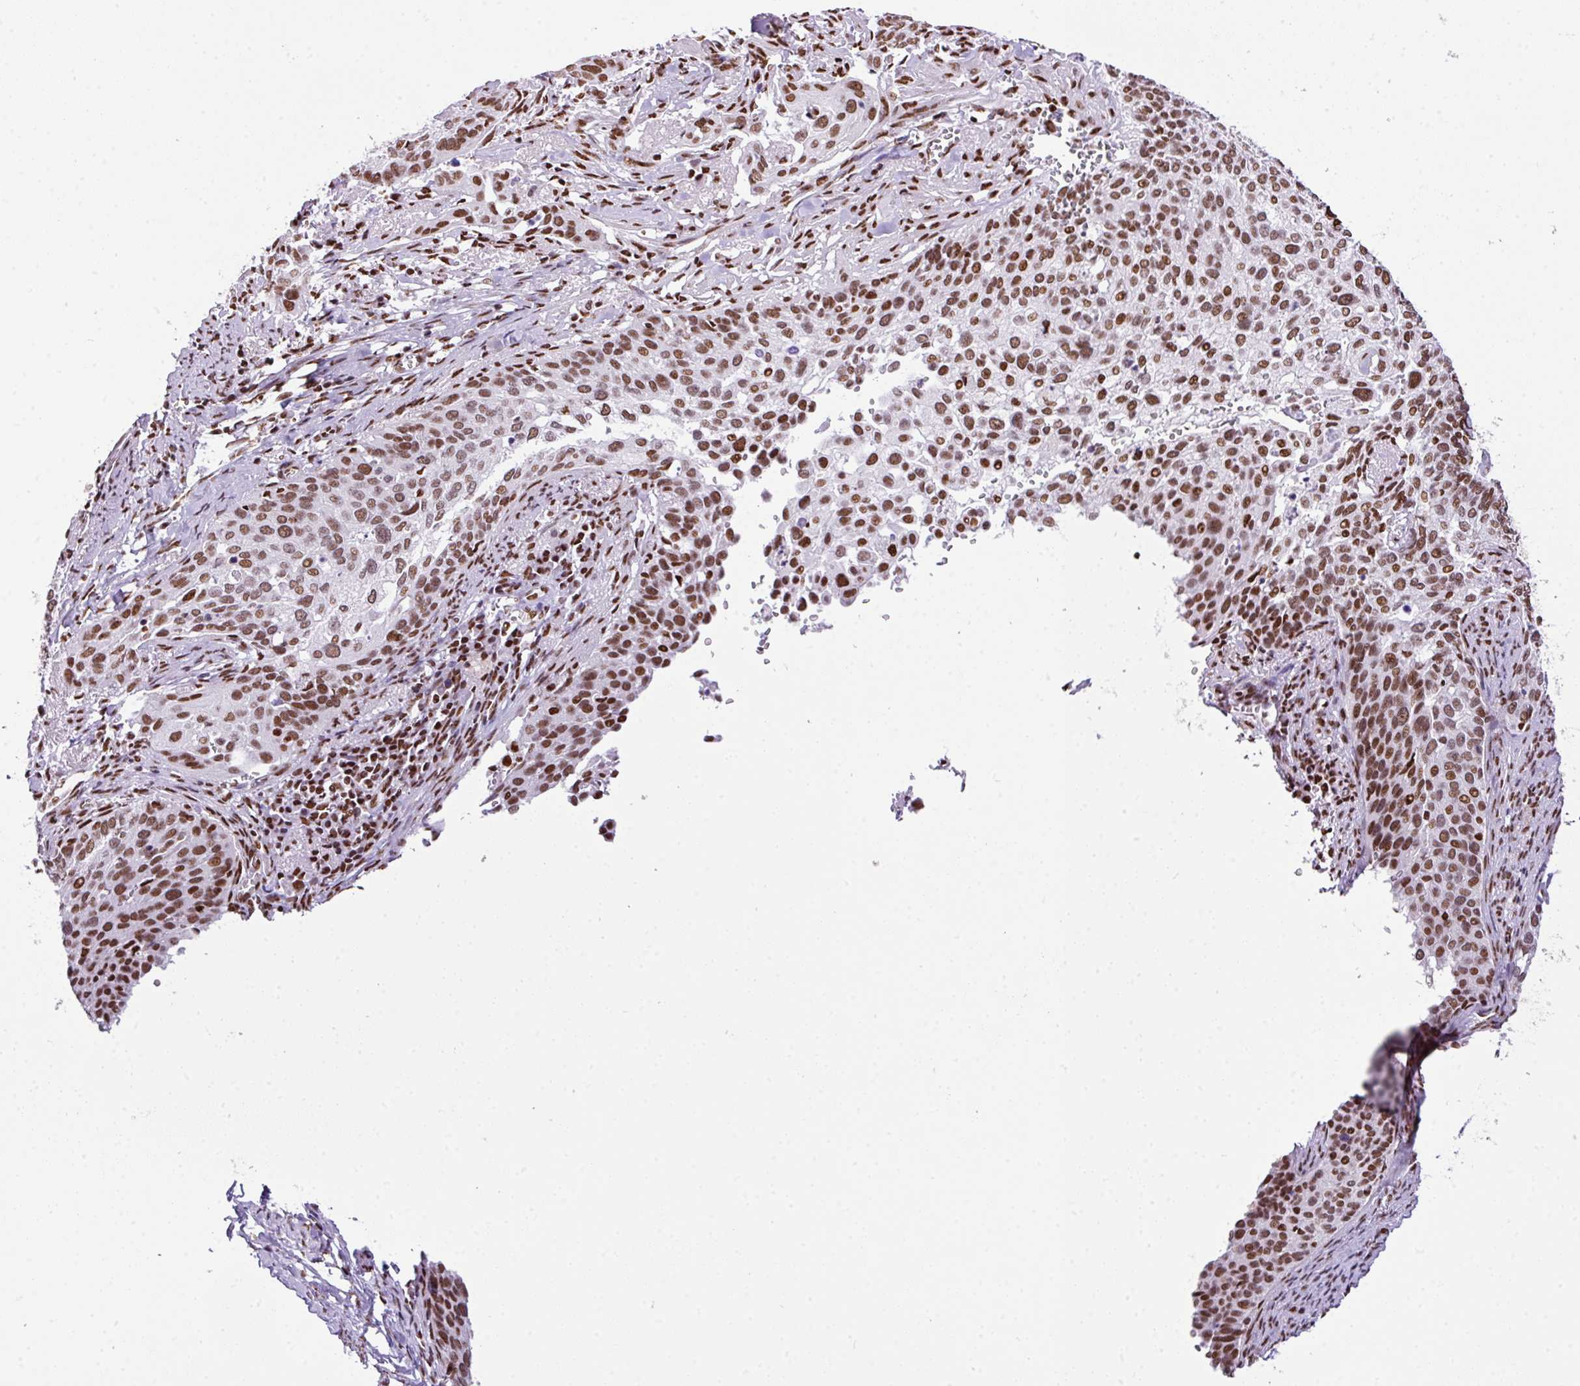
{"staining": {"intensity": "moderate", "quantity": ">75%", "location": "nuclear"}, "tissue": "cervical cancer", "cell_type": "Tumor cells", "image_type": "cancer", "snomed": [{"axis": "morphology", "description": "Squamous cell carcinoma, NOS"}, {"axis": "topography", "description": "Cervix"}], "caption": "Immunohistochemistry (IHC) staining of cervical squamous cell carcinoma, which demonstrates medium levels of moderate nuclear expression in approximately >75% of tumor cells indicating moderate nuclear protein staining. The staining was performed using DAB (brown) for protein detection and nuclei were counterstained in hematoxylin (blue).", "gene": "RARG", "patient": {"sex": "female", "age": 44}}